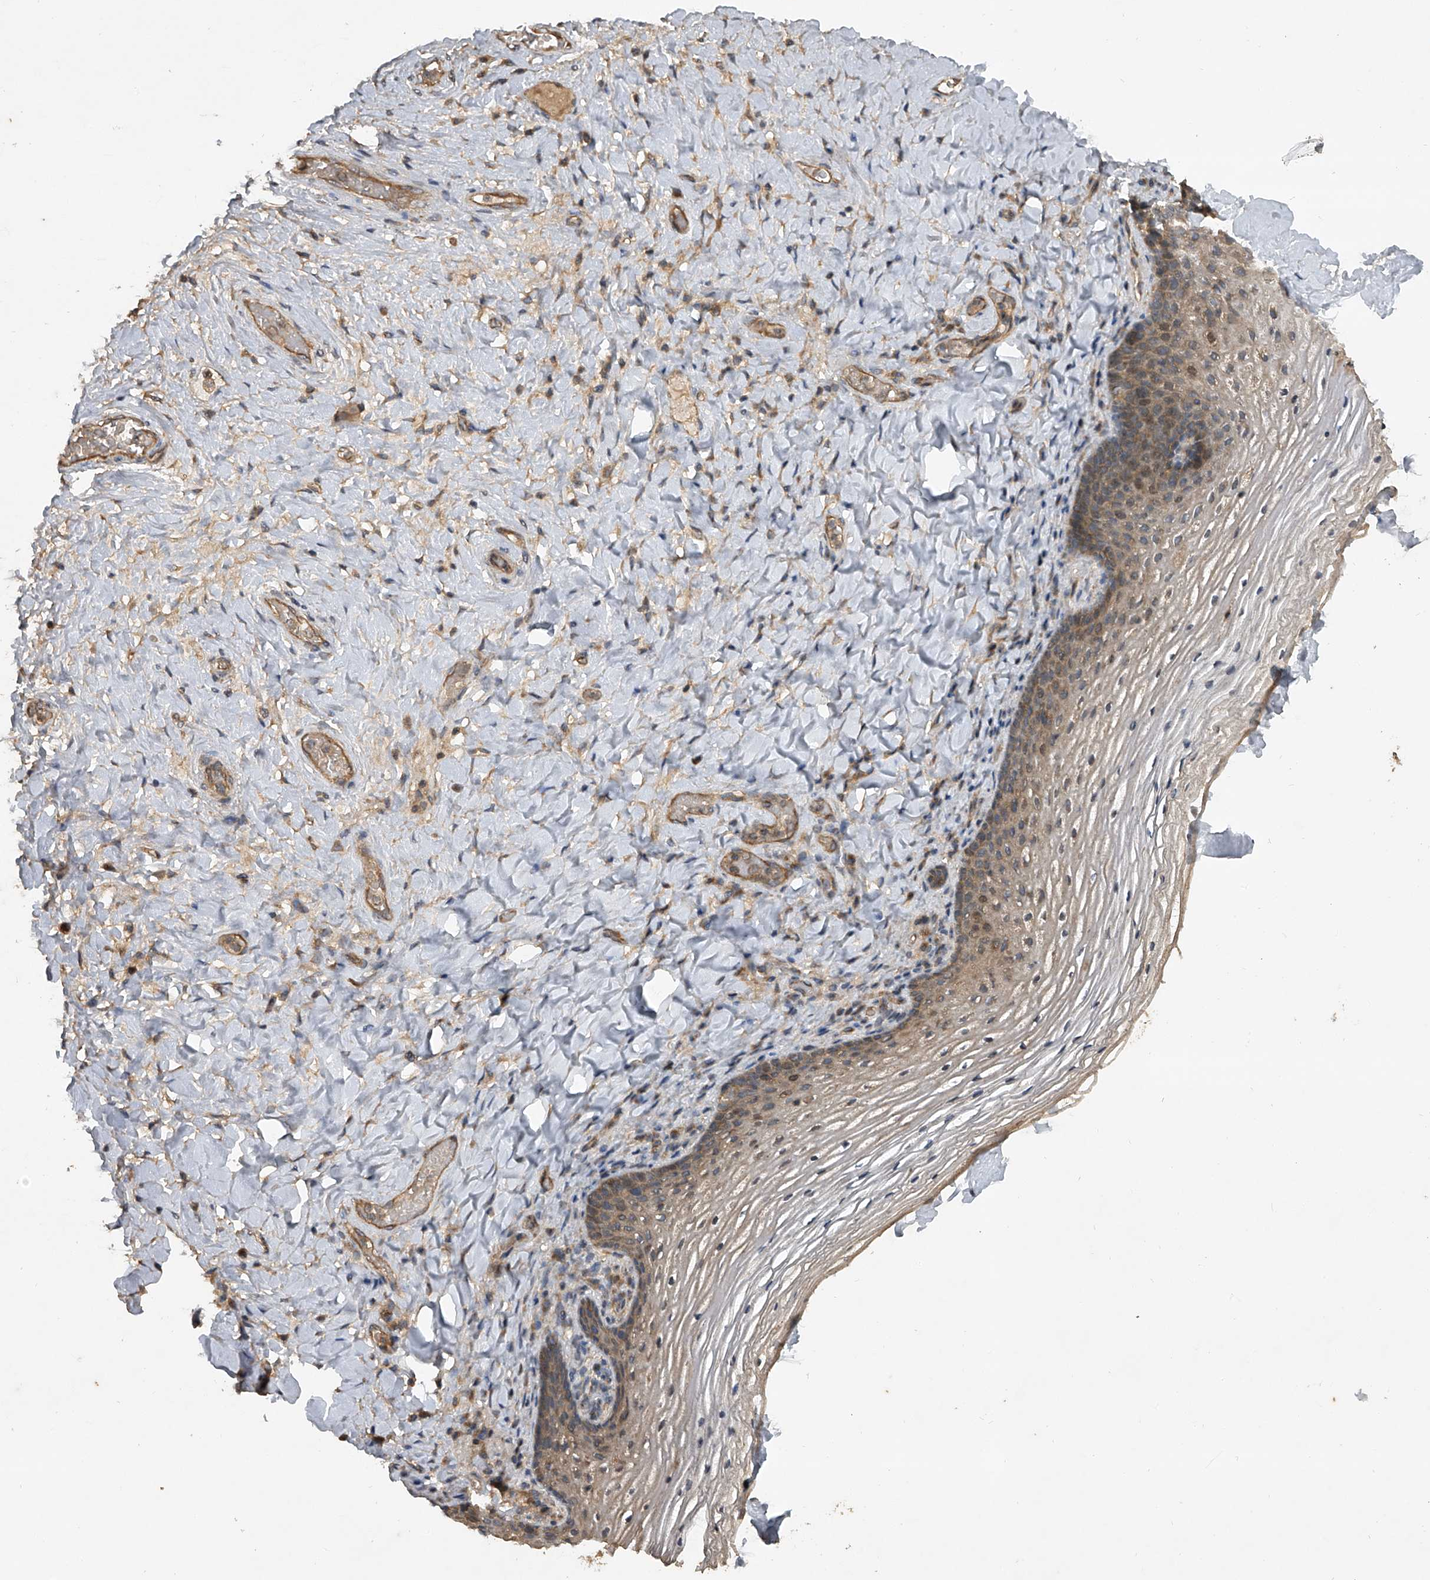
{"staining": {"intensity": "moderate", "quantity": "25%-75%", "location": "cytoplasmic/membranous"}, "tissue": "vagina", "cell_type": "Squamous epithelial cells", "image_type": "normal", "snomed": [{"axis": "morphology", "description": "Normal tissue, NOS"}, {"axis": "topography", "description": "Vagina"}], "caption": "This histopathology image demonstrates benign vagina stained with immunohistochemistry to label a protein in brown. The cytoplasmic/membranous of squamous epithelial cells show moderate positivity for the protein. Nuclei are counter-stained blue.", "gene": "NFS1", "patient": {"sex": "female", "age": 60}}